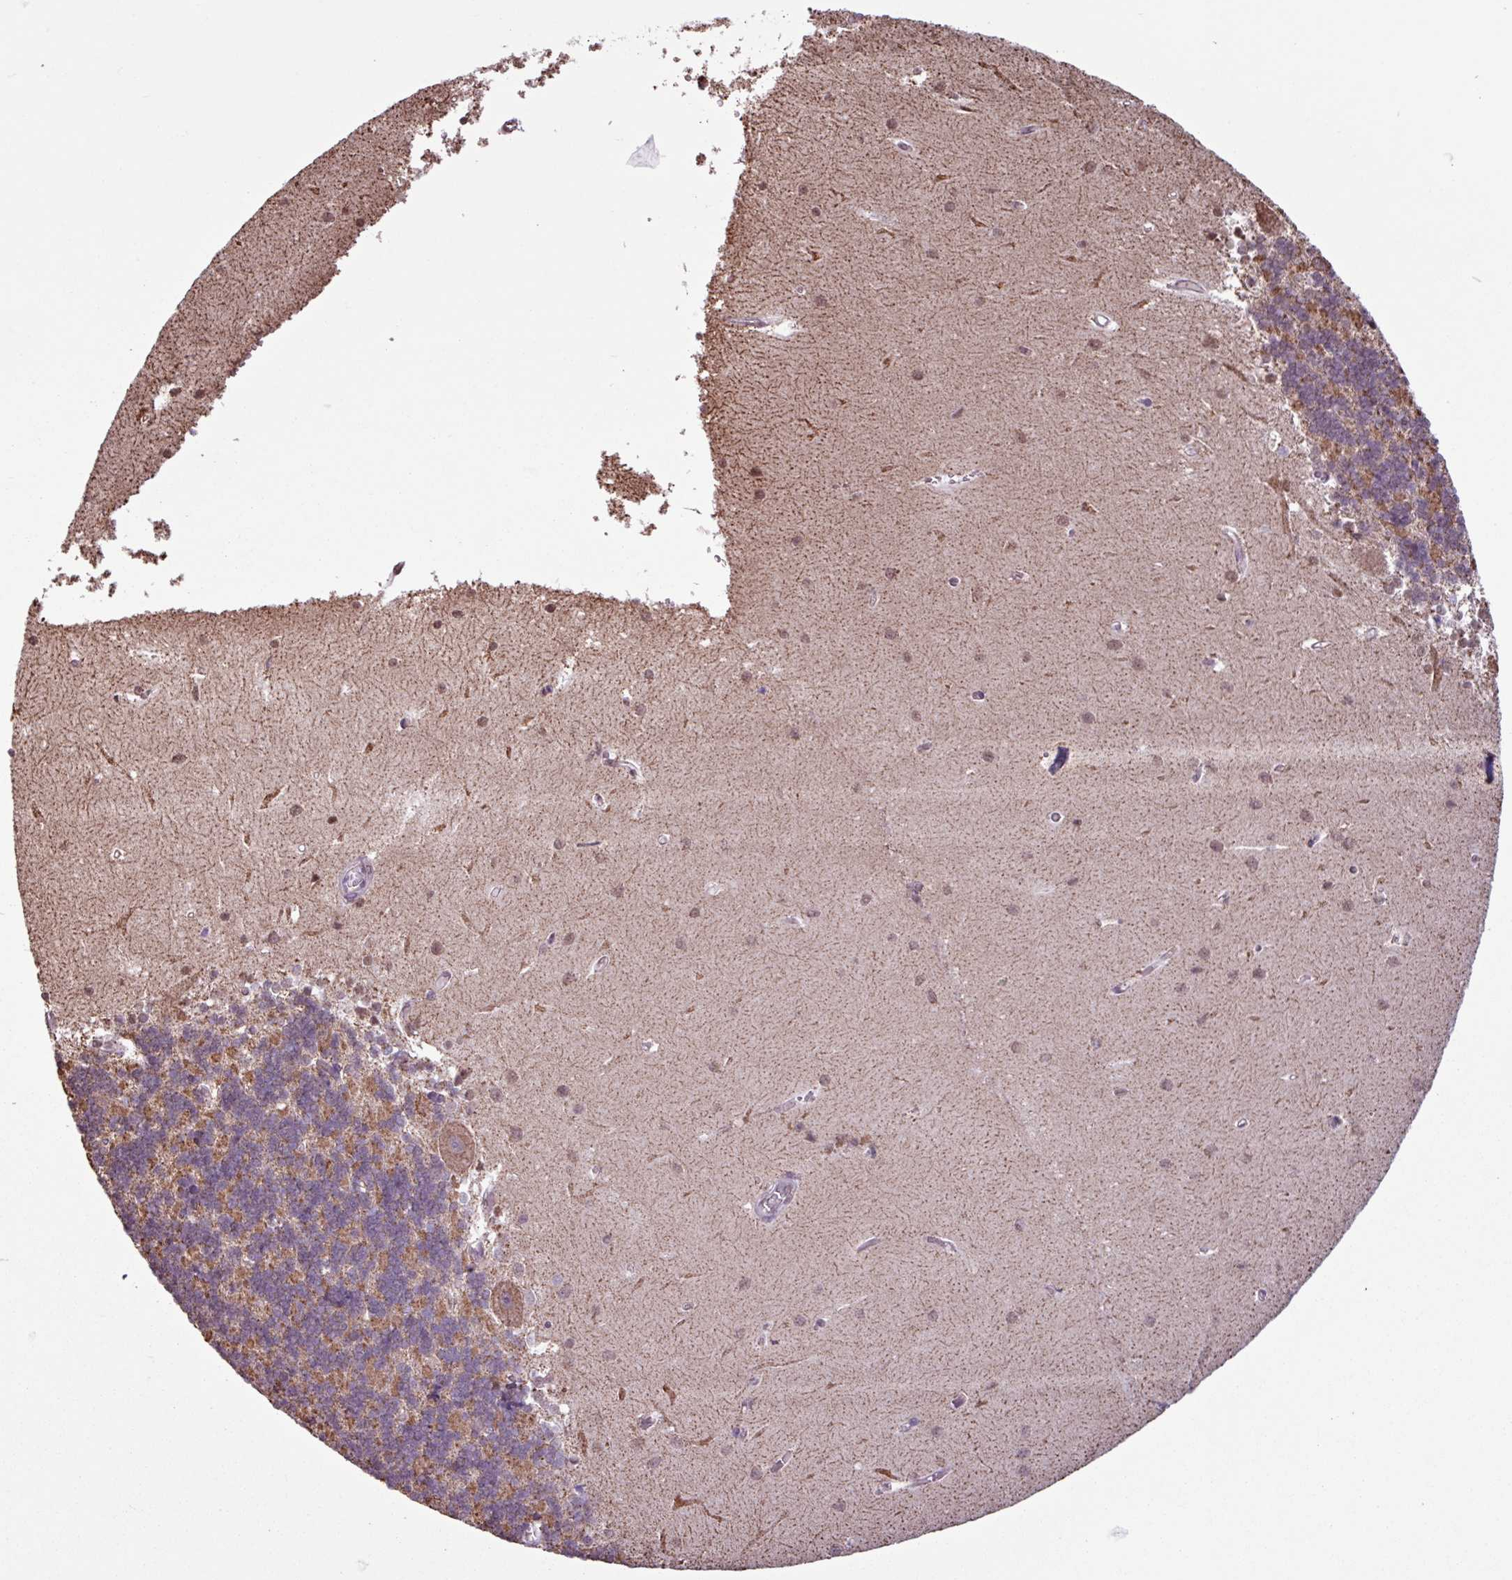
{"staining": {"intensity": "strong", "quantity": "25%-75%", "location": "cytoplasmic/membranous"}, "tissue": "cerebellum", "cell_type": "Cells in granular layer", "image_type": "normal", "snomed": [{"axis": "morphology", "description": "Normal tissue, NOS"}, {"axis": "topography", "description": "Cerebellum"}], "caption": "Strong cytoplasmic/membranous protein expression is present in about 25%-75% of cells in granular layer in cerebellum.", "gene": "ALG8", "patient": {"sex": "male", "age": 37}}